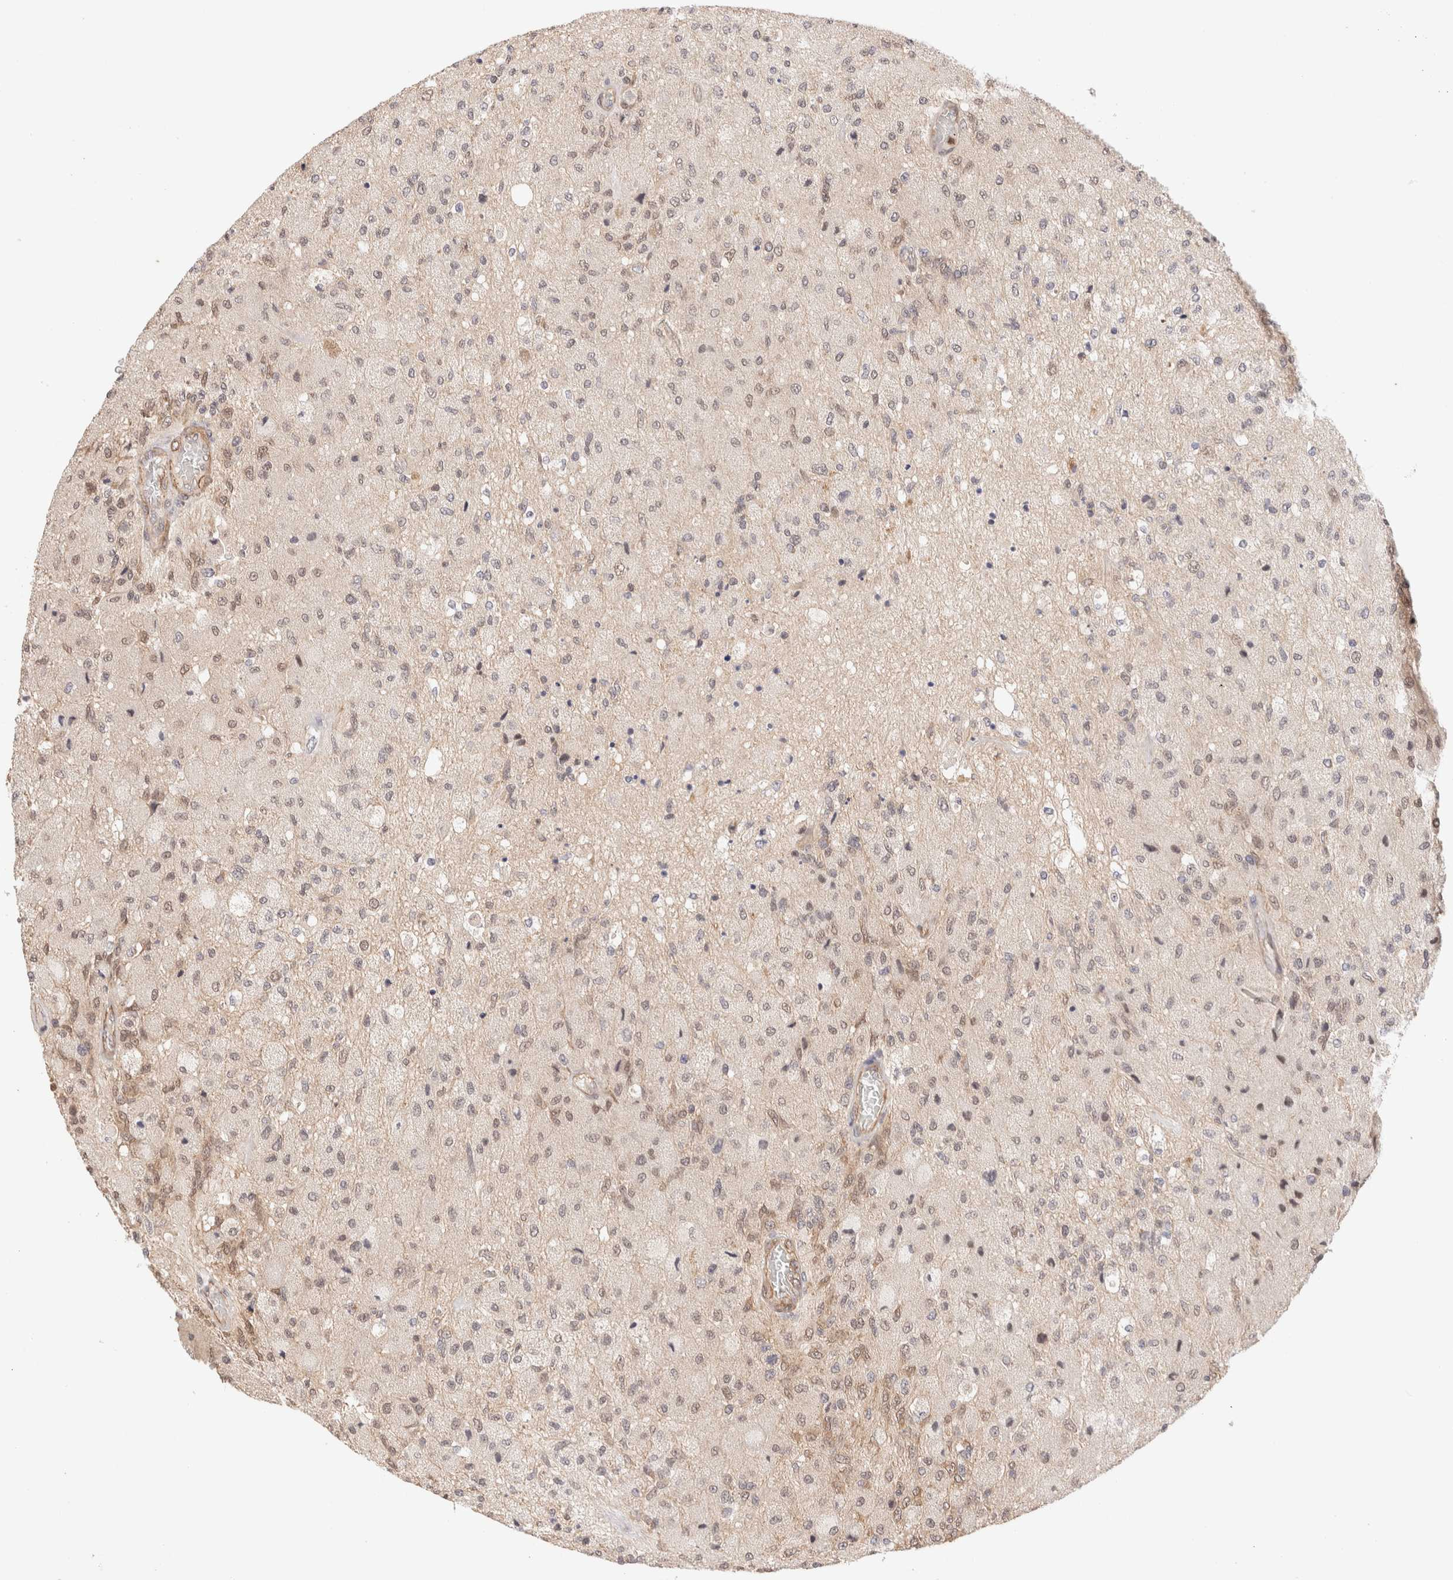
{"staining": {"intensity": "weak", "quantity": ">75%", "location": "nuclear"}, "tissue": "glioma", "cell_type": "Tumor cells", "image_type": "cancer", "snomed": [{"axis": "morphology", "description": "Normal tissue, NOS"}, {"axis": "morphology", "description": "Glioma, malignant, High grade"}, {"axis": "topography", "description": "Cerebral cortex"}], "caption": "Protein expression analysis of glioma shows weak nuclear staining in approximately >75% of tumor cells. The staining was performed using DAB, with brown indicating positive protein expression. Nuclei are stained blue with hematoxylin.", "gene": "BRPF3", "patient": {"sex": "male", "age": 77}}